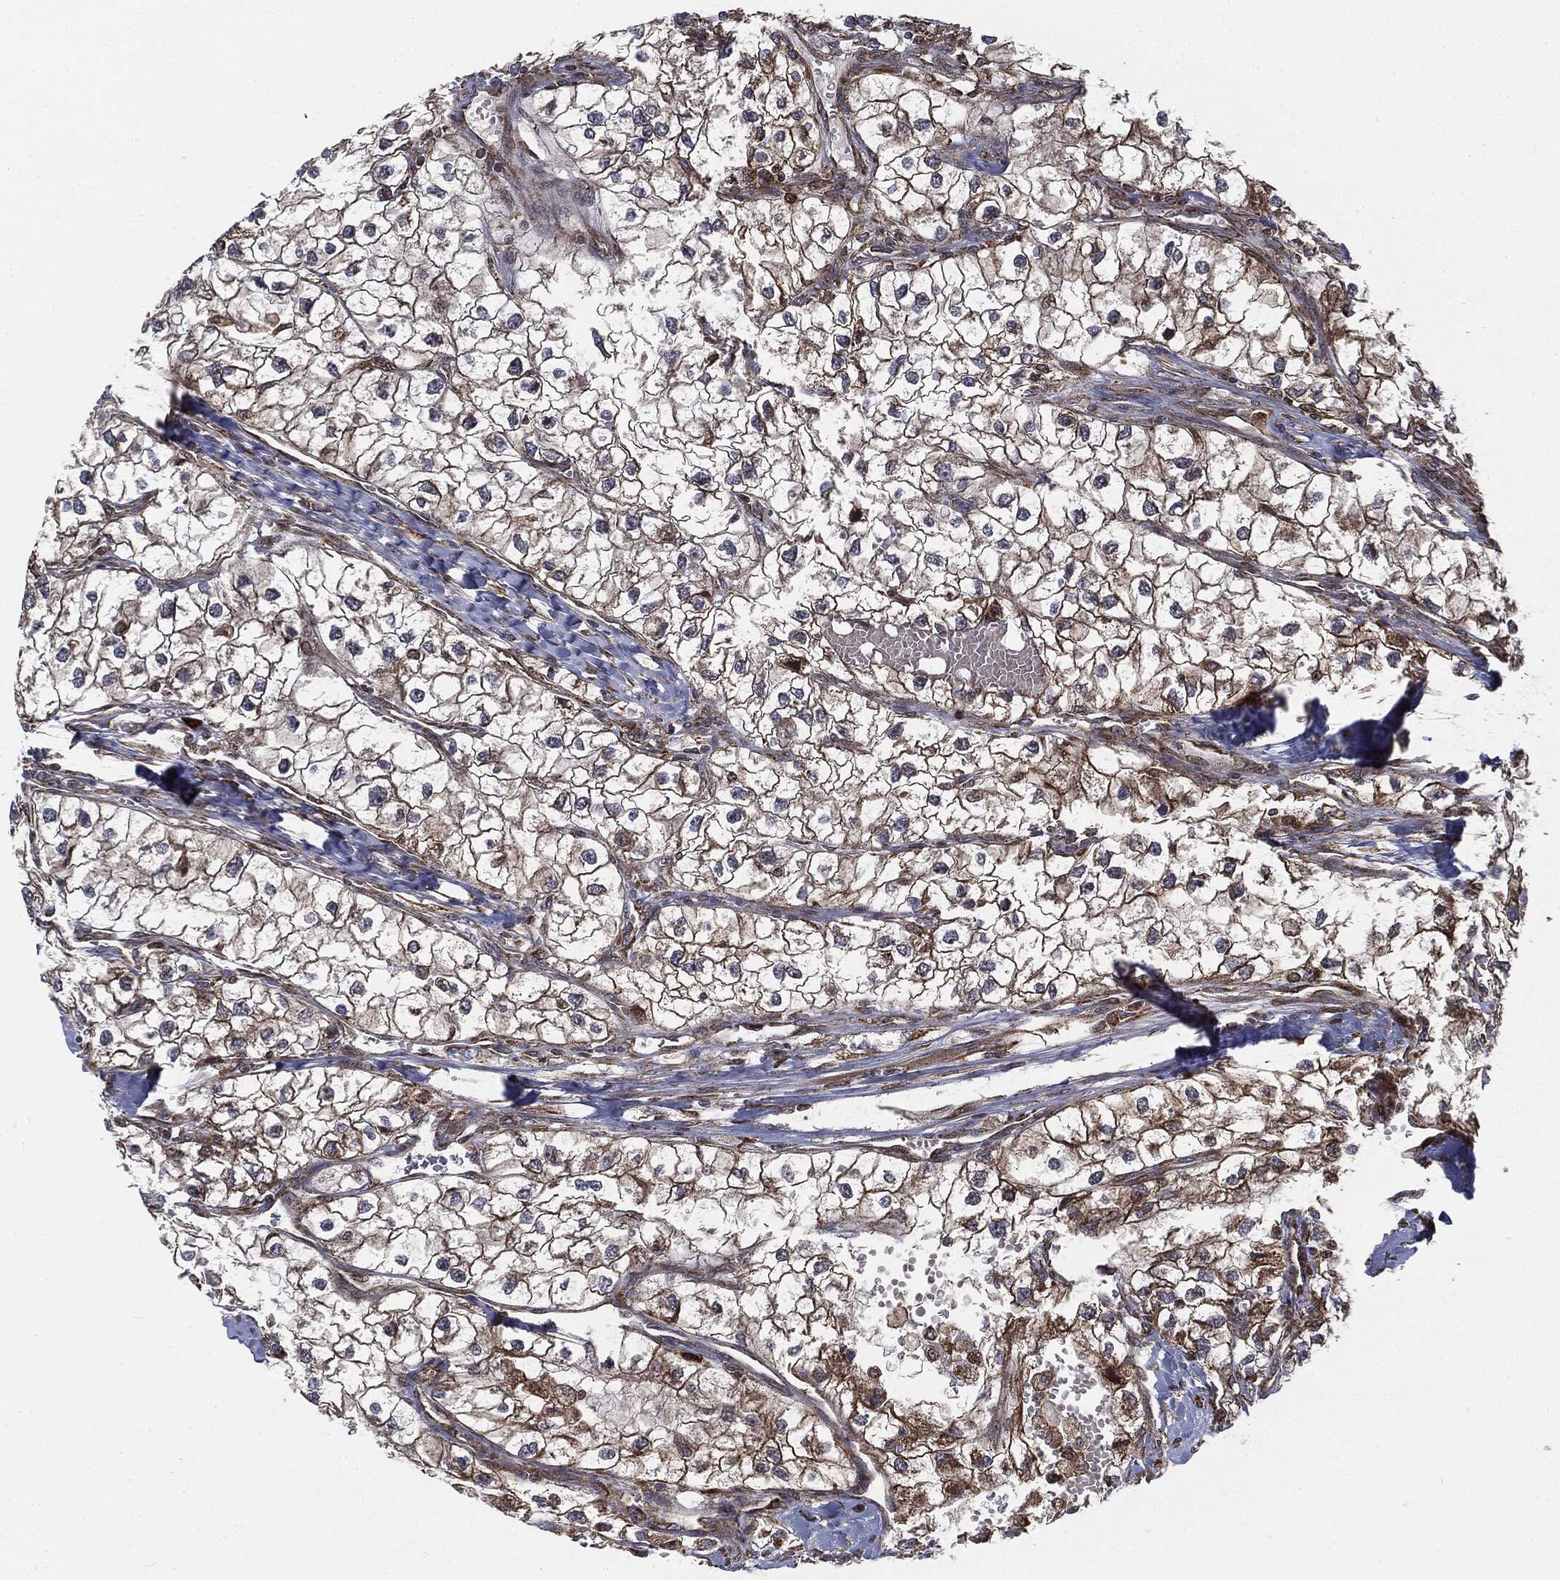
{"staining": {"intensity": "moderate", "quantity": ">75%", "location": "cytoplasmic/membranous"}, "tissue": "renal cancer", "cell_type": "Tumor cells", "image_type": "cancer", "snomed": [{"axis": "morphology", "description": "Adenocarcinoma, NOS"}, {"axis": "topography", "description": "Kidney"}], "caption": "This histopathology image exhibits immunohistochemistry staining of renal cancer (adenocarcinoma), with medium moderate cytoplasmic/membranous staining in approximately >75% of tumor cells.", "gene": "CYLD", "patient": {"sex": "male", "age": 59}}